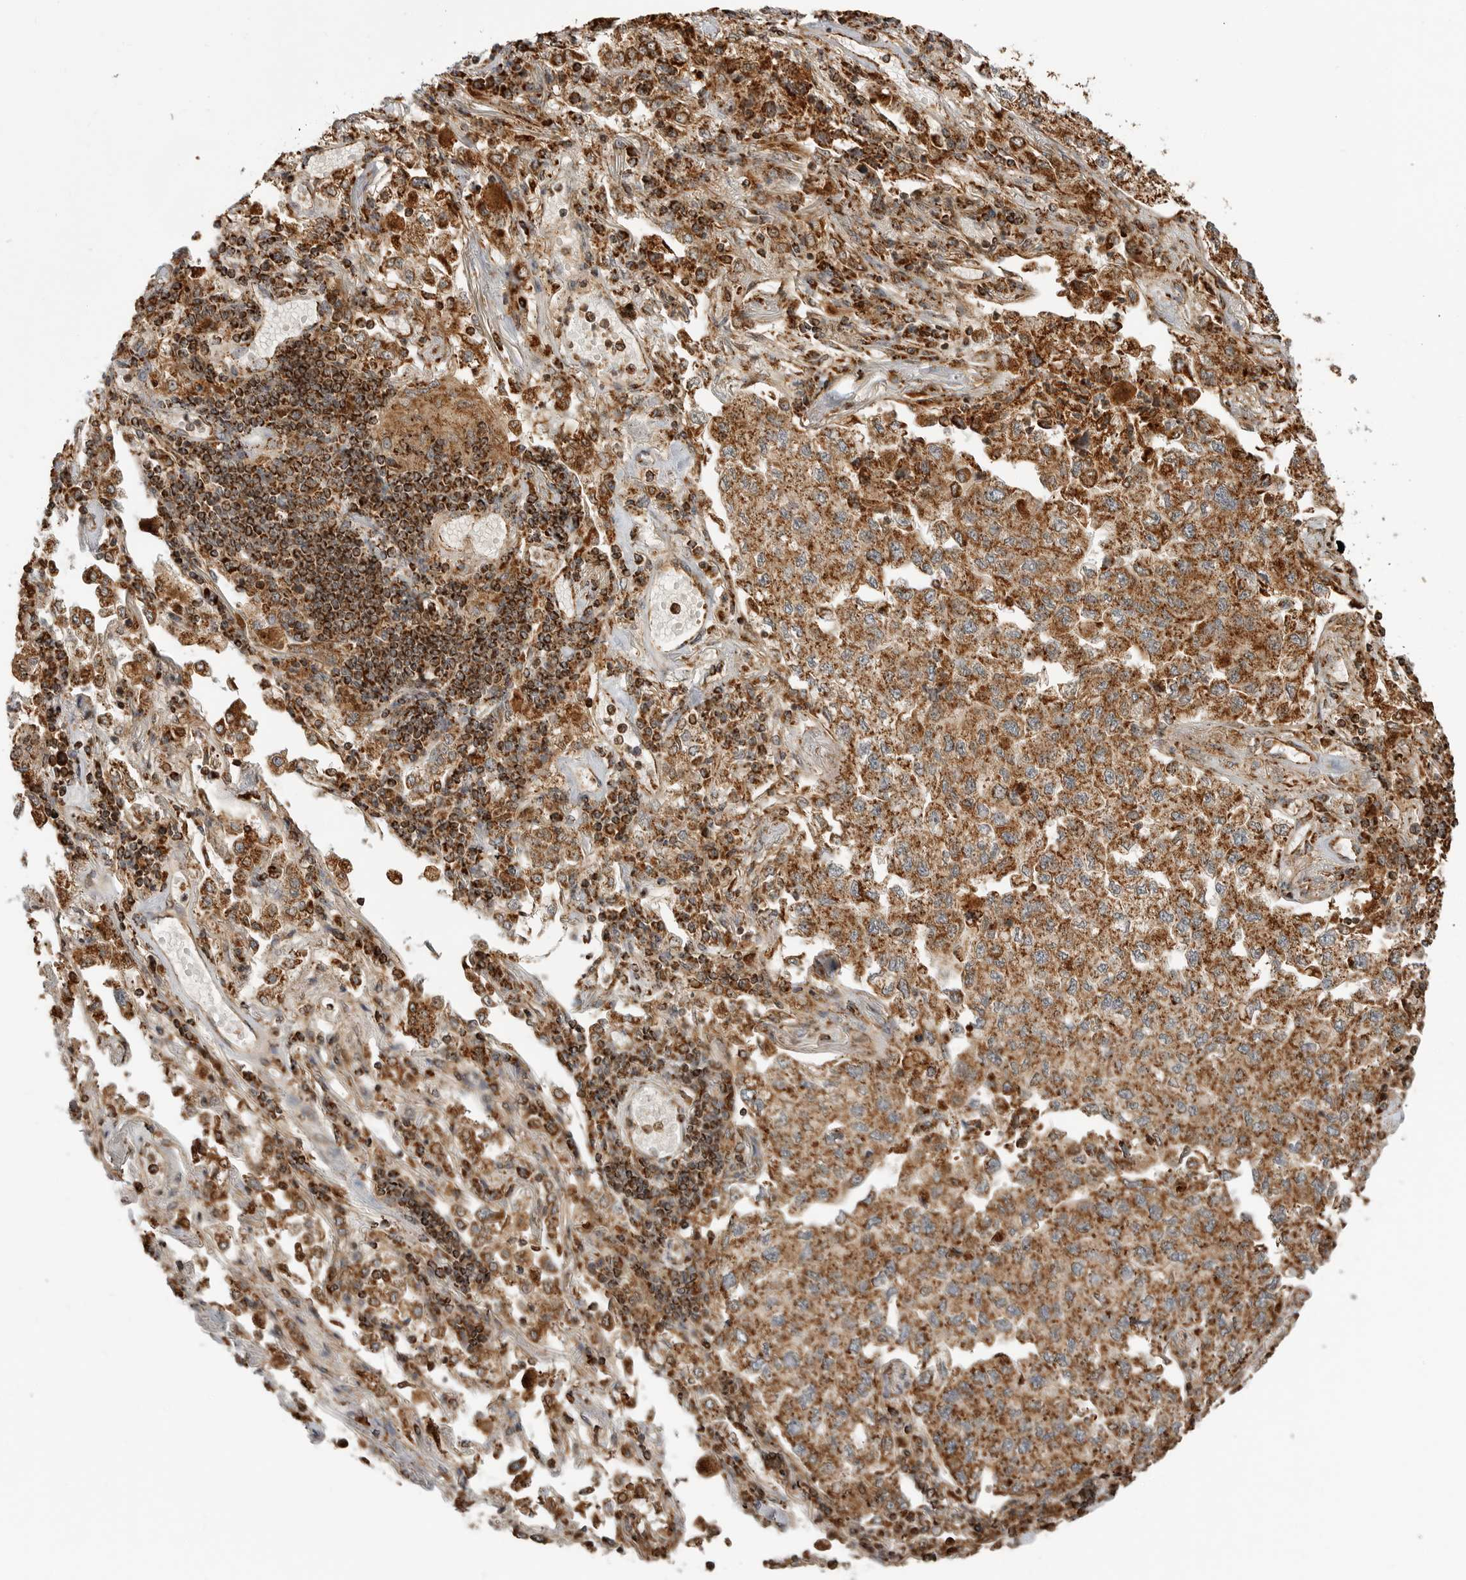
{"staining": {"intensity": "strong", "quantity": ">75%", "location": "cytoplasmic/membranous"}, "tissue": "lung cancer", "cell_type": "Tumor cells", "image_type": "cancer", "snomed": [{"axis": "morphology", "description": "Adenocarcinoma, NOS"}, {"axis": "topography", "description": "Lung"}], "caption": "Immunohistochemical staining of human lung adenocarcinoma shows high levels of strong cytoplasmic/membranous expression in approximately >75% of tumor cells. The staining was performed using DAB to visualize the protein expression in brown, while the nuclei were stained in blue with hematoxylin (Magnification: 20x).", "gene": "BMP2K", "patient": {"sex": "male", "age": 63}}